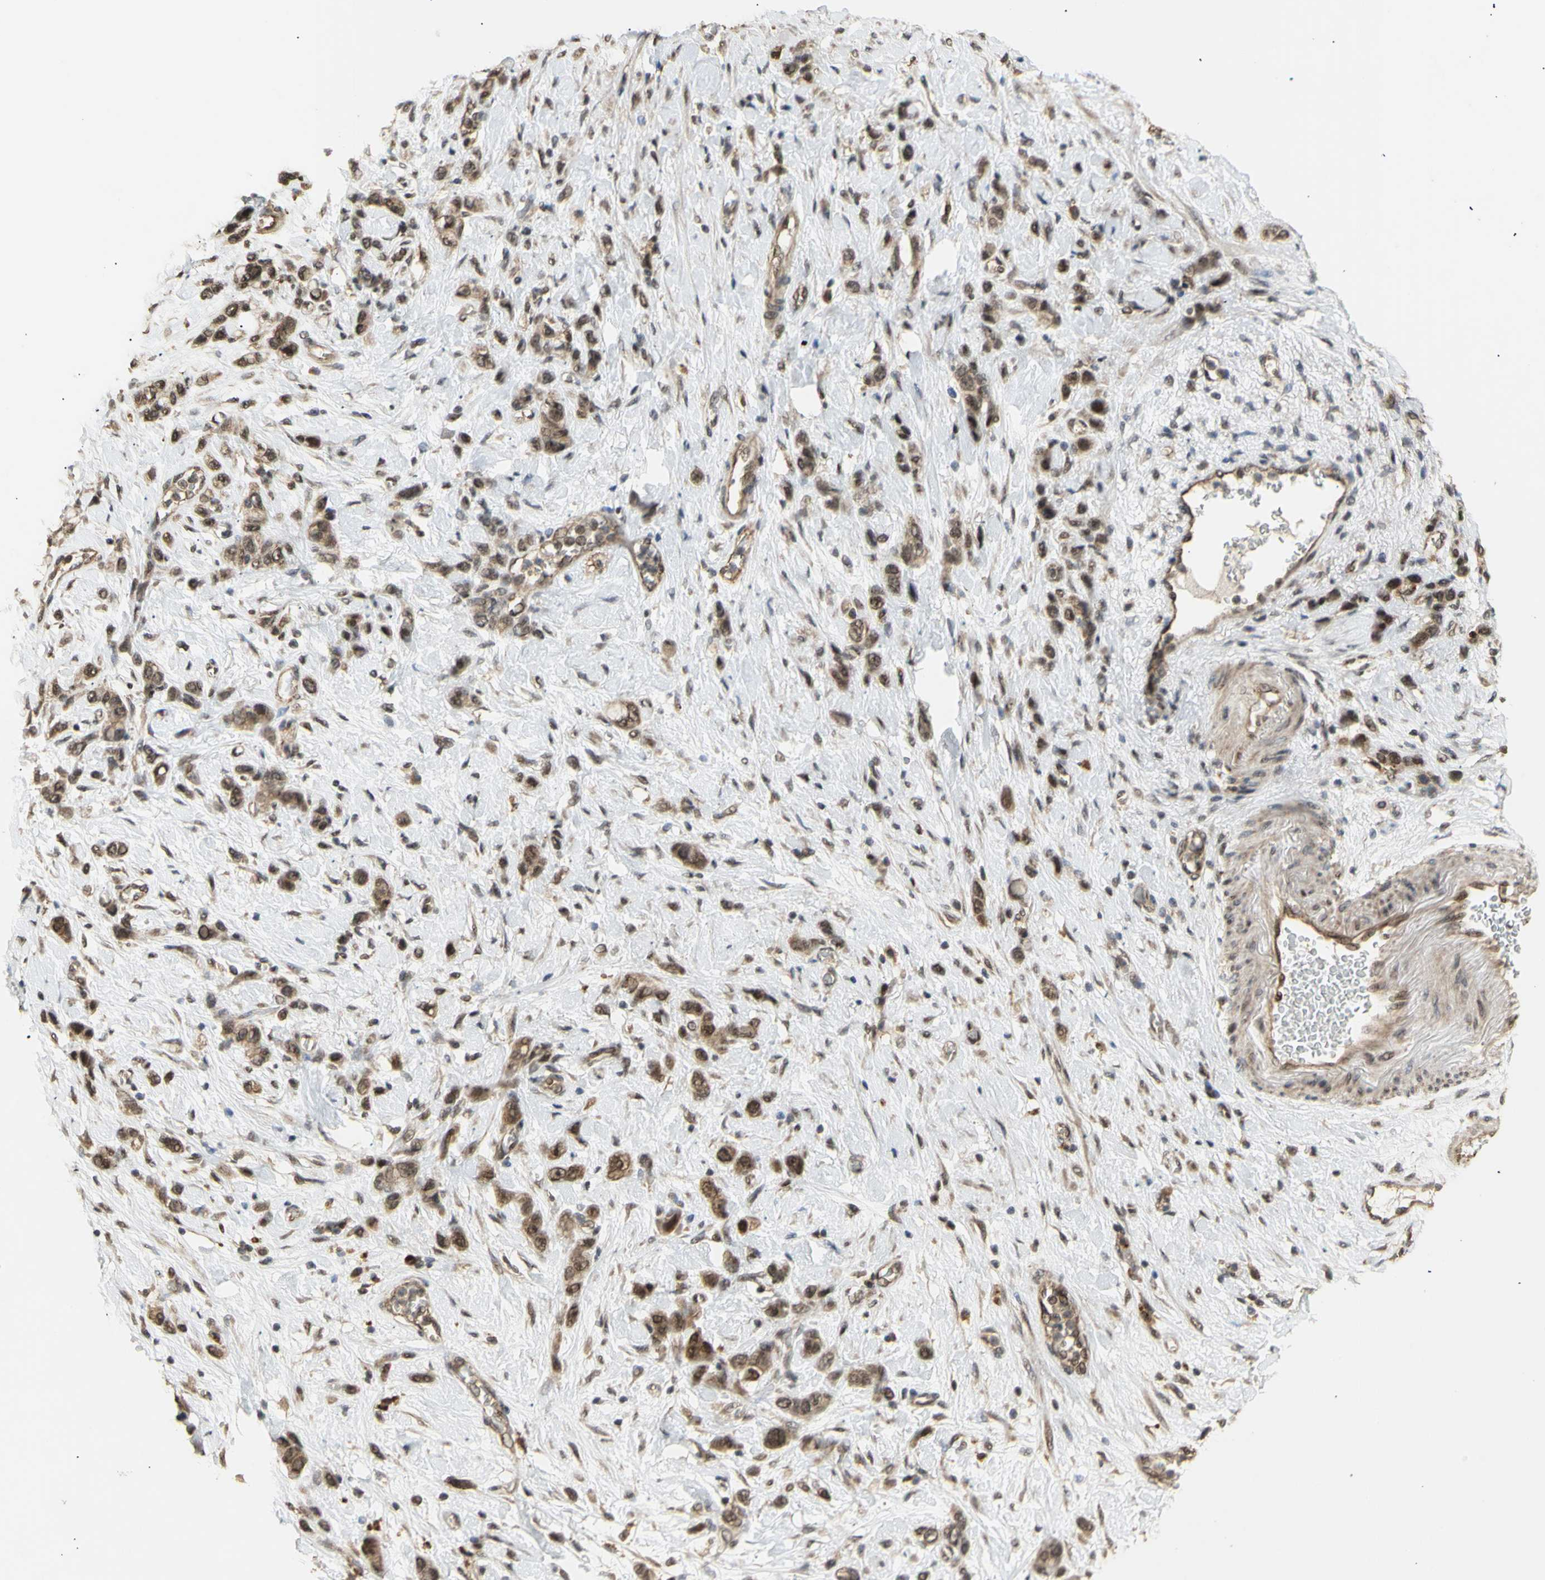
{"staining": {"intensity": "moderate", "quantity": ">75%", "location": "cytoplasmic/membranous"}, "tissue": "stomach cancer", "cell_type": "Tumor cells", "image_type": "cancer", "snomed": [{"axis": "morphology", "description": "Adenocarcinoma, NOS"}, {"axis": "morphology", "description": "Adenocarcinoma, High grade"}, {"axis": "topography", "description": "Stomach, upper"}, {"axis": "topography", "description": "Stomach, lower"}], "caption": "Immunohistochemical staining of stomach adenocarcinoma (high-grade) reveals moderate cytoplasmic/membranous protein expression in about >75% of tumor cells.", "gene": "GTF2E2", "patient": {"sex": "female", "age": 65}}